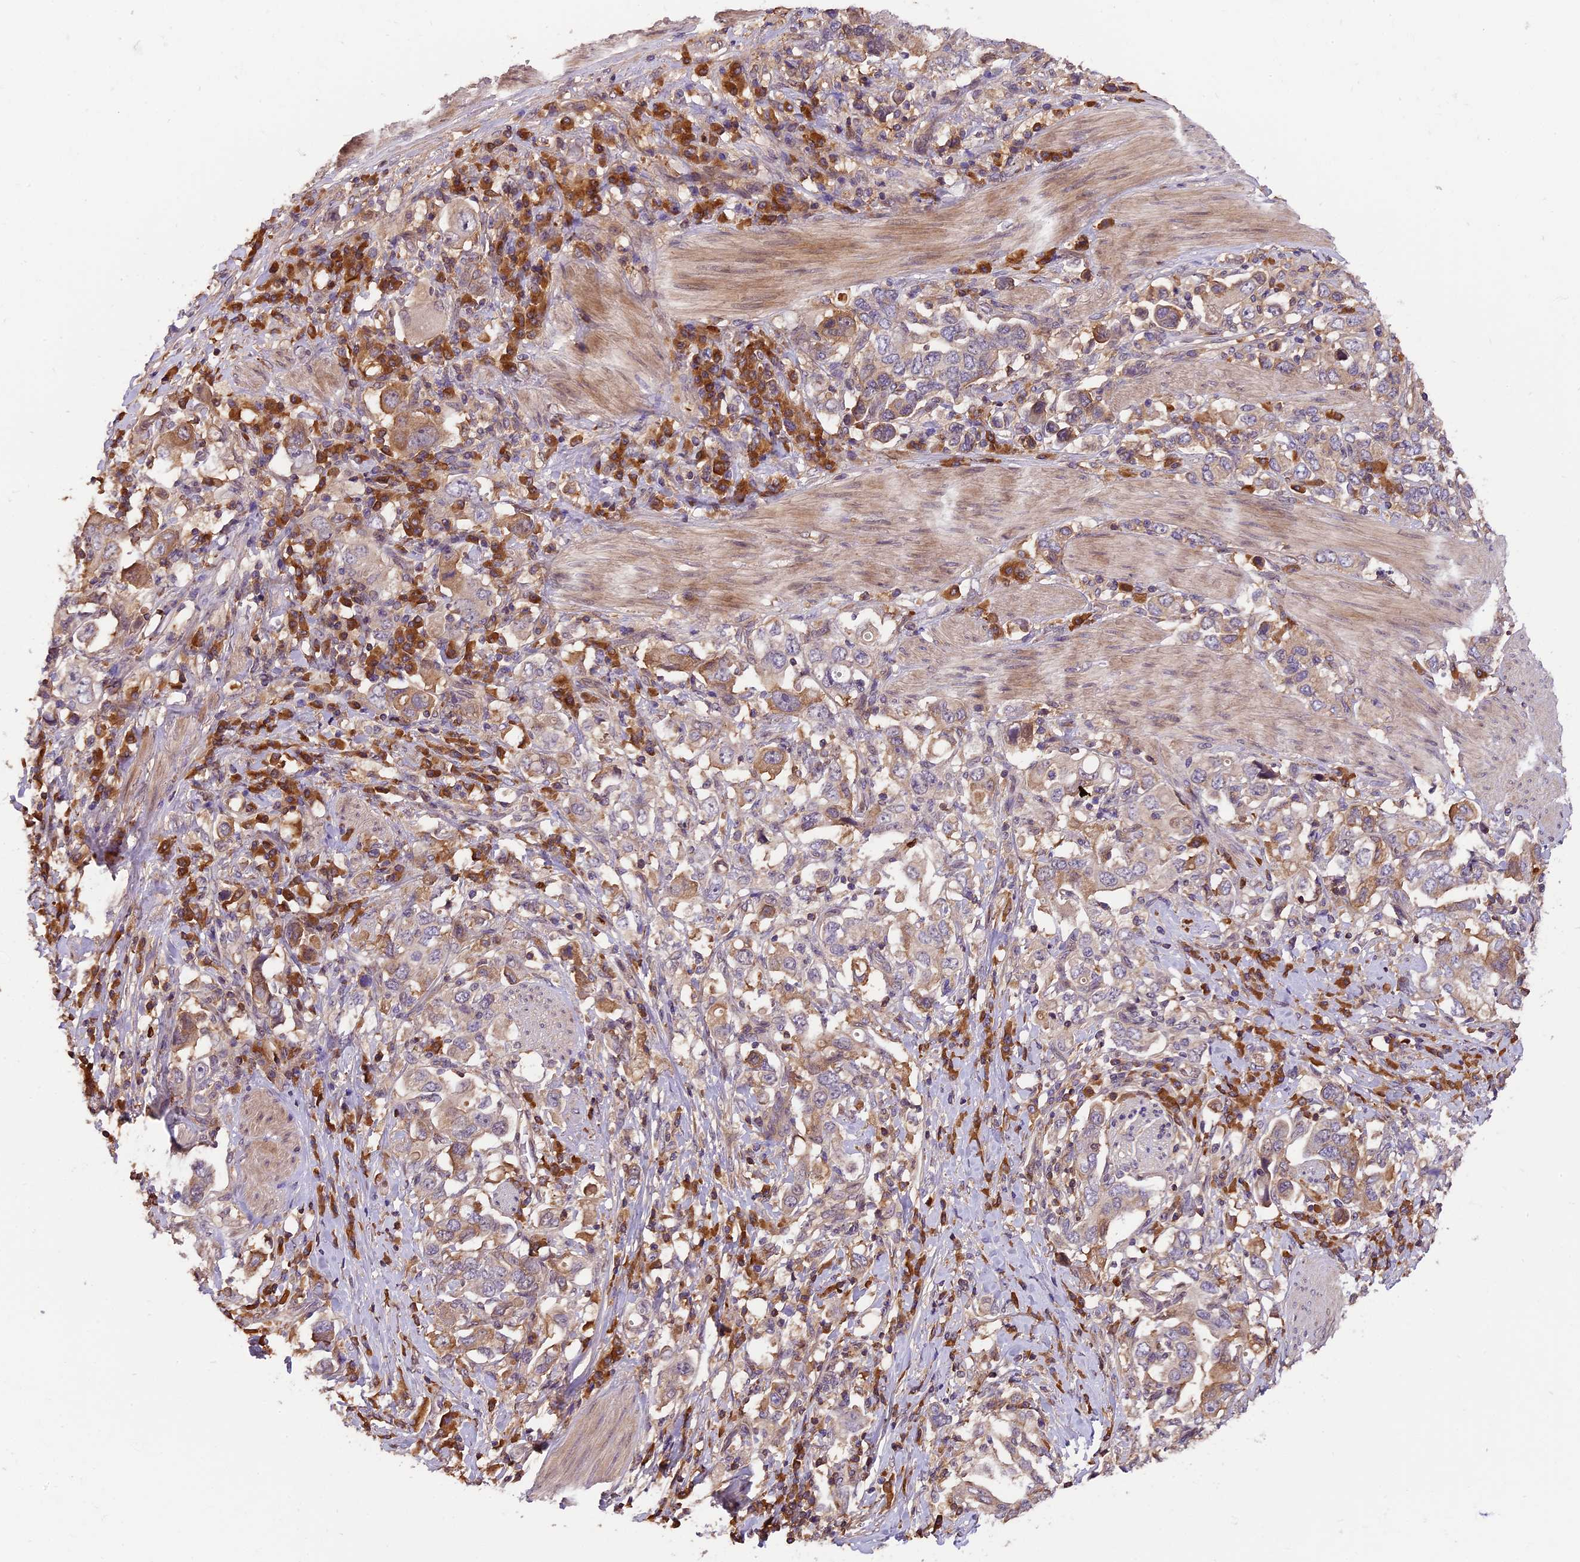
{"staining": {"intensity": "moderate", "quantity": "<25%", "location": "cytoplasmic/membranous"}, "tissue": "stomach cancer", "cell_type": "Tumor cells", "image_type": "cancer", "snomed": [{"axis": "morphology", "description": "Adenocarcinoma, NOS"}, {"axis": "topography", "description": "Stomach, upper"}, {"axis": "topography", "description": "Stomach"}], "caption": "Brown immunohistochemical staining in human adenocarcinoma (stomach) reveals moderate cytoplasmic/membranous positivity in approximately <25% of tumor cells.", "gene": "SETD6", "patient": {"sex": "male", "age": 62}}